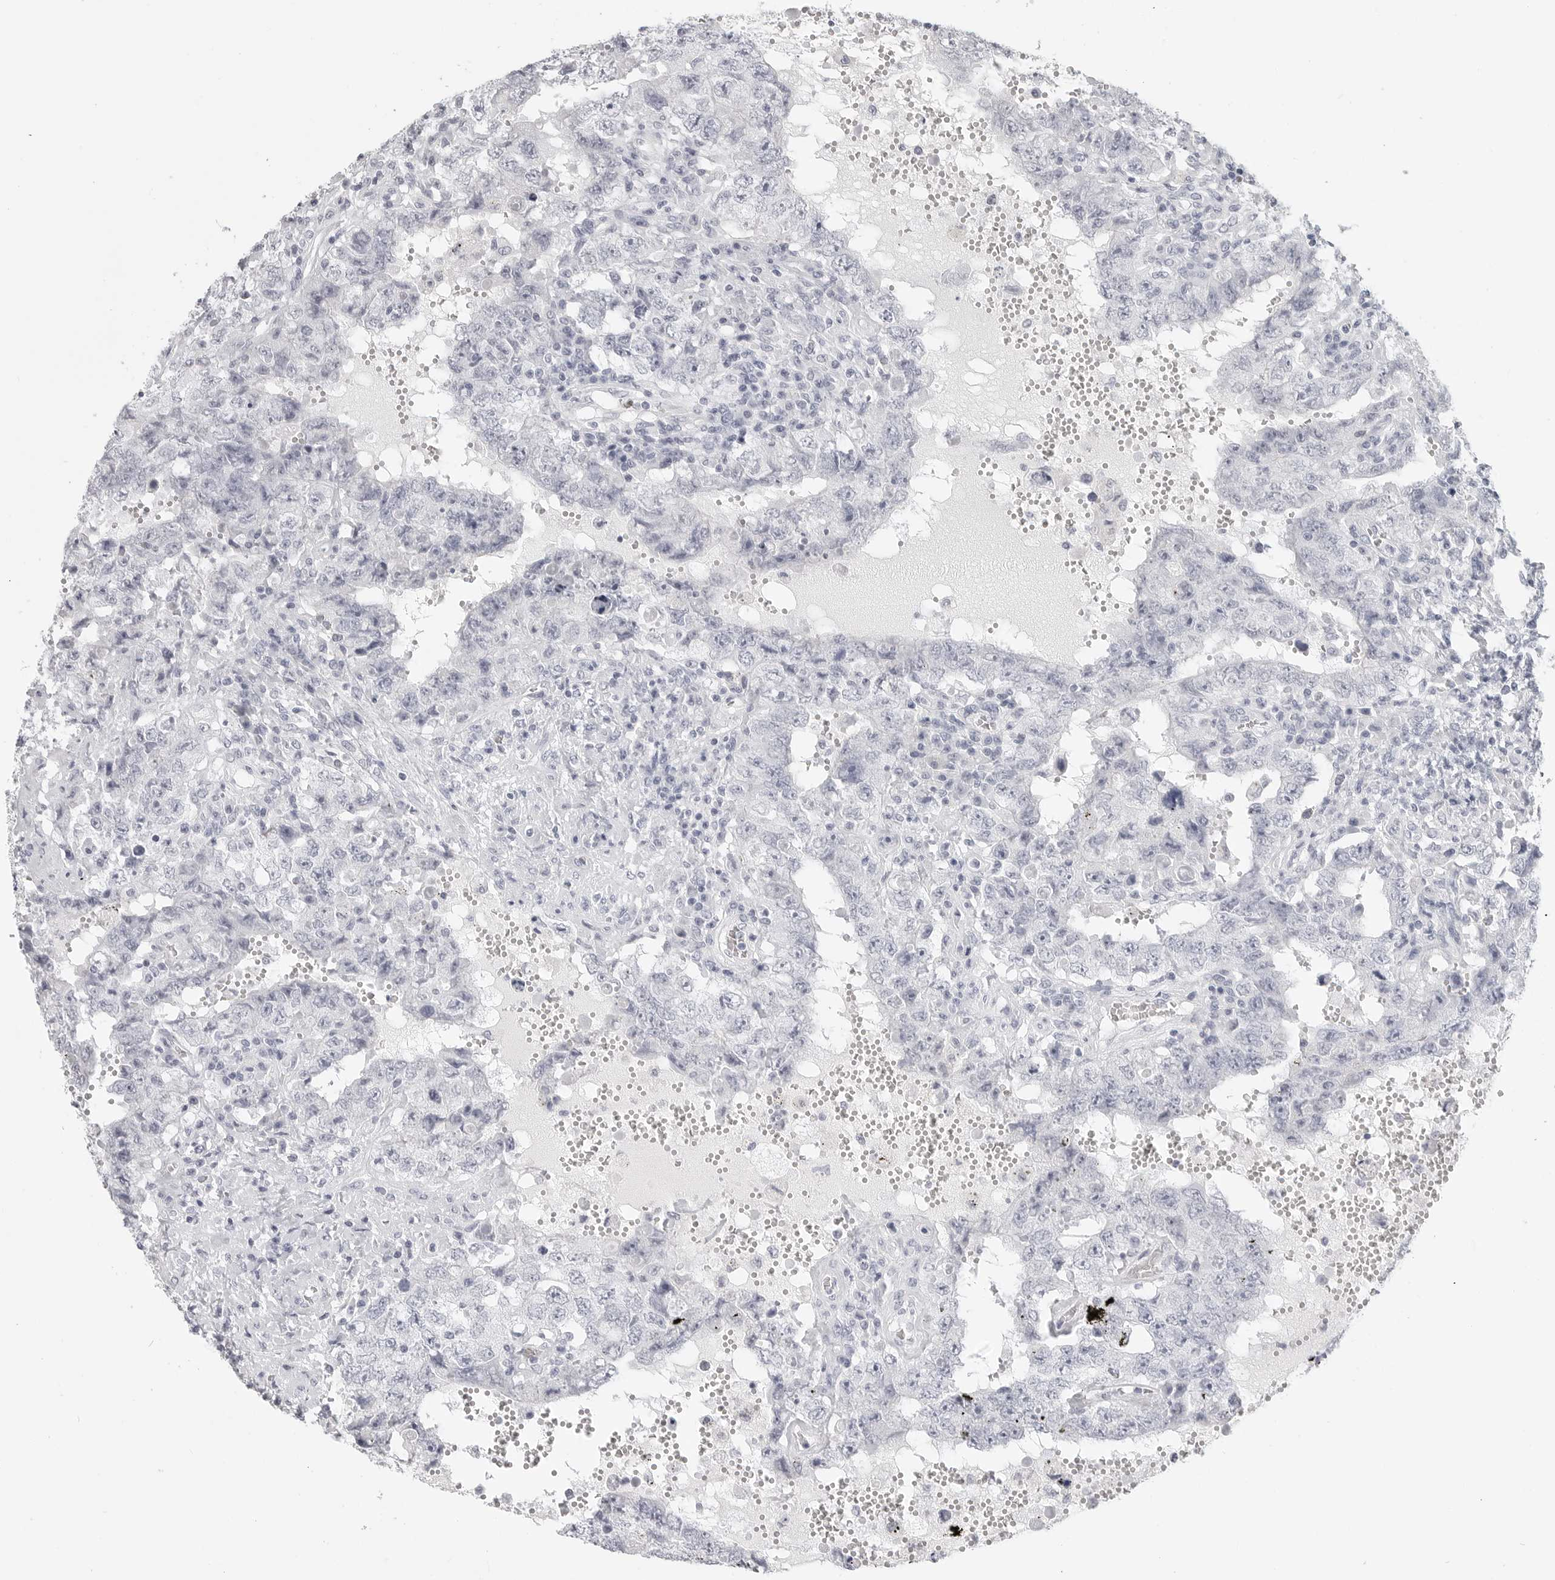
{"staining": {"intensity": "negative", "quantity": "none", "location": "none"}, "tissue": "testis cancer", "cell_type": "Tumor cells", "image_type": "cancer", "snomed": [{"axis": "morphology", "description": "Carcinoma, Embryonal, NOS"}, {"axis": "topography", "description": "Testis"}], "caption": "This is an IHC histopathology image of embryonal carcinoma (testis). There is no expression in tumor cells.", "gene": "HMGCS2", "patient": {"sex": "male", "age": 26}}